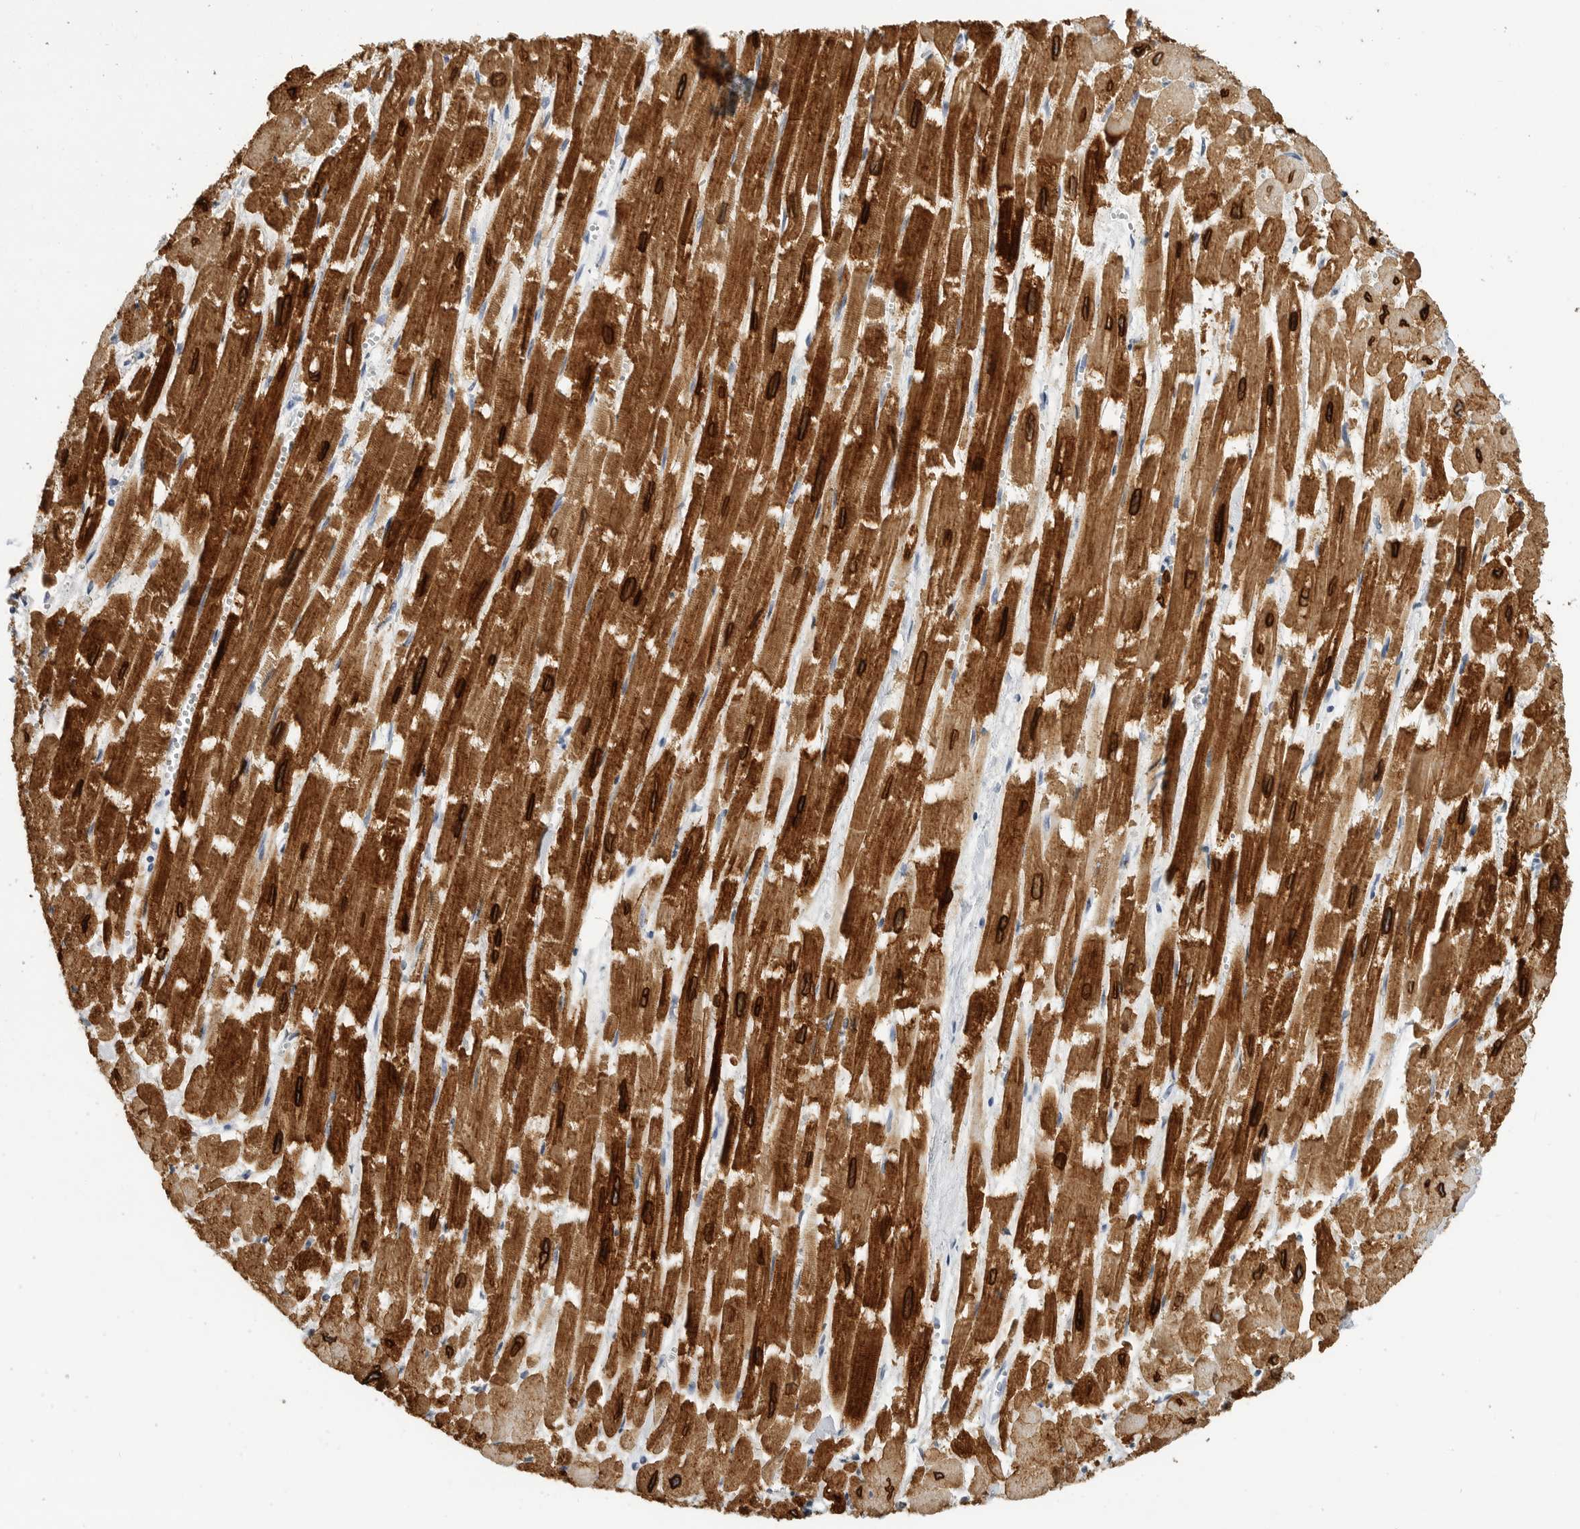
{"staining": {"intensity": "strong", "quantity": ">75%", "location": "cytoplasmic/membranous,nuclear"}, "tissue": "heart muscle", "cell_type": "Cardiomyocytes", "image_type": "normal", "snomed": [{"axis": "morphology", "description": "Normal tissue, NOS"}, {"axis": "topography", "description": "Heart"}], "caption": "Normal heart muscle shows strong cytoplasmic/membranous,nuclear expression in approximately >75% of cardiomyocytes, visualized by immunohistochemistry.", "gene": "PLN", "patient": {"sex": "male", "age": 54}}